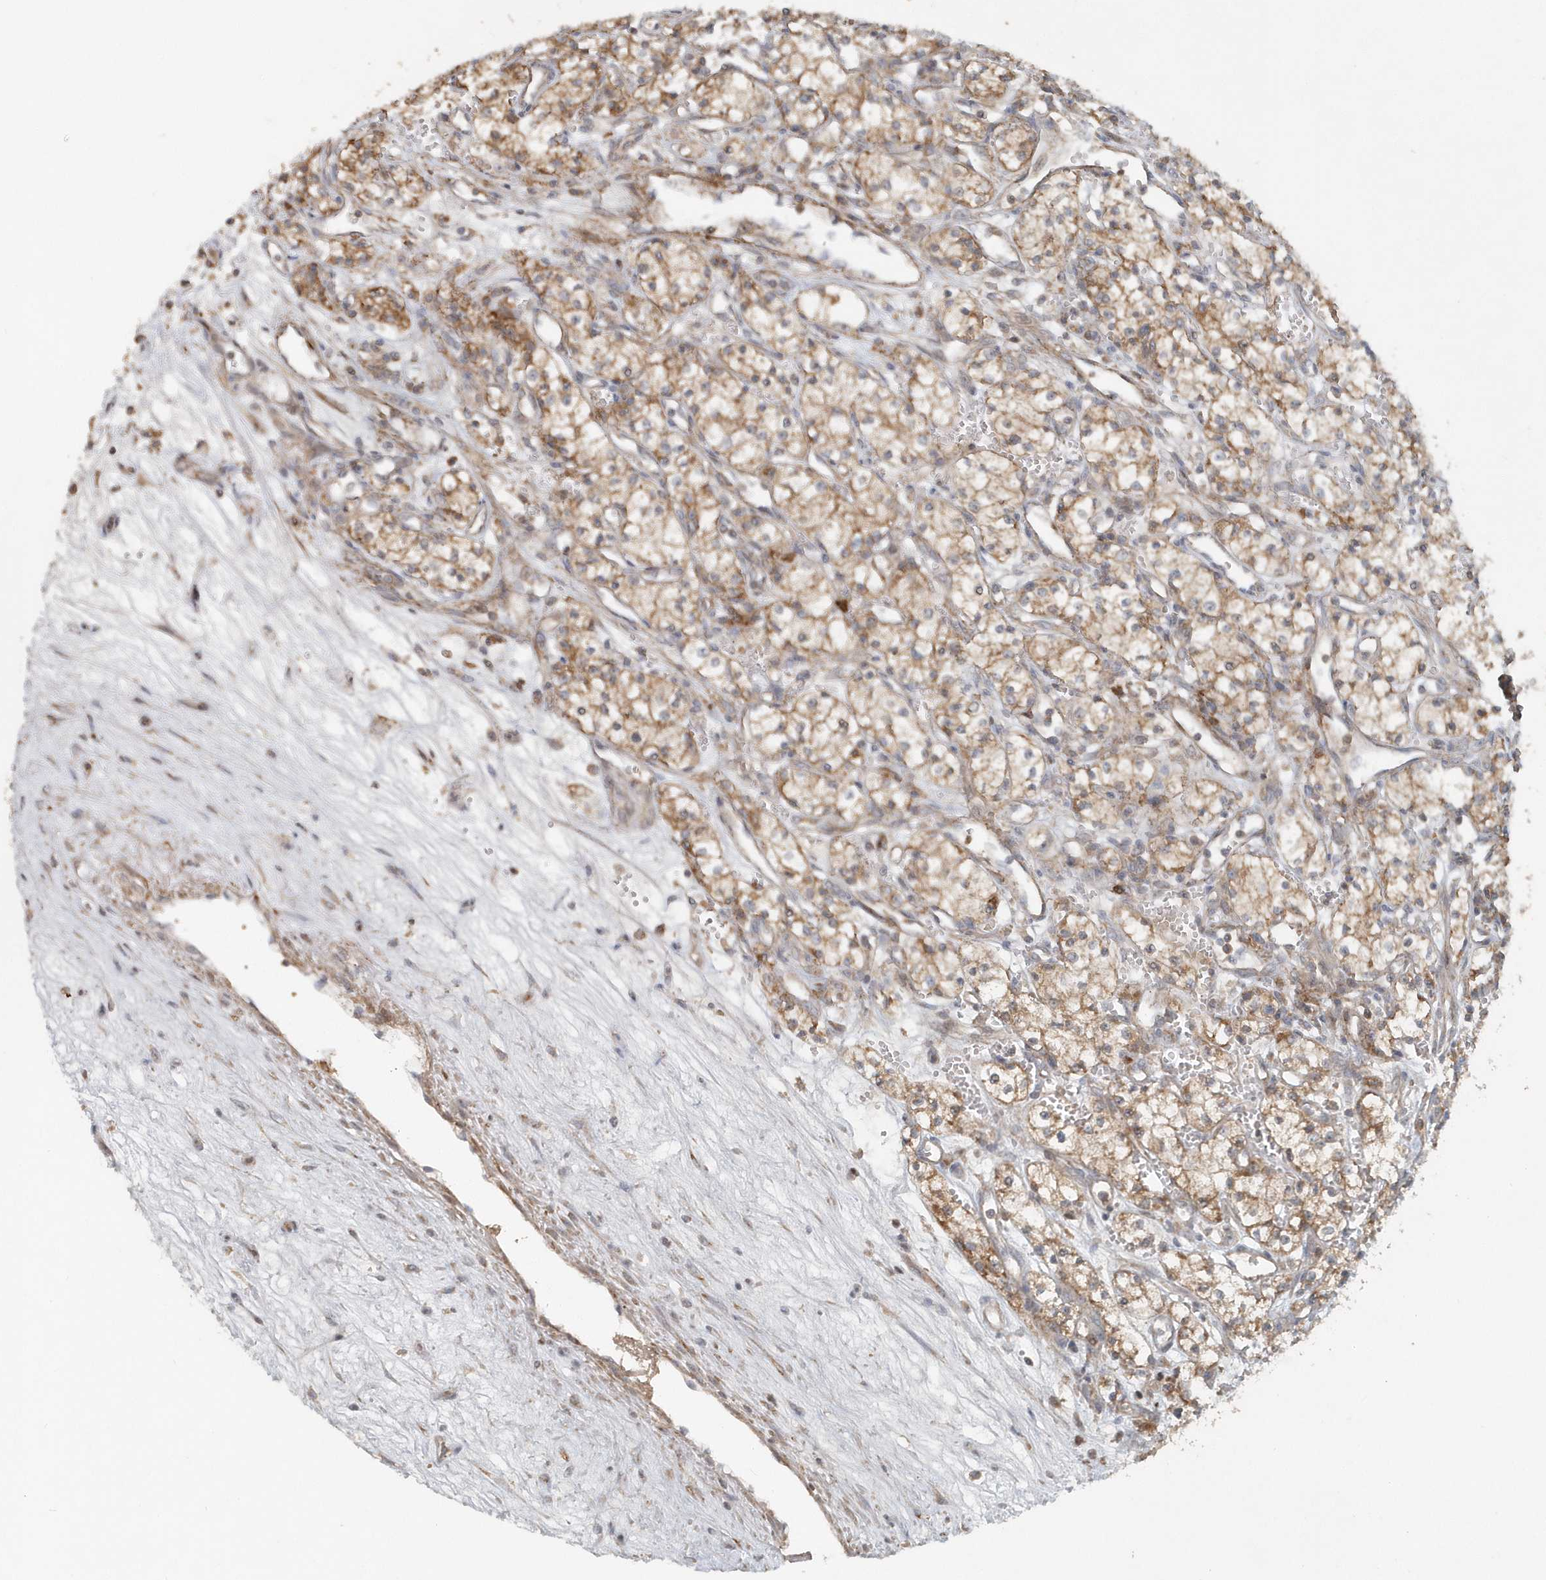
{"staining": {"intensity": "moderate", "quantity": ">75%", "location": "cytoplasmic/membranous"}, "tissue": "renal cancer", "cell_type": "Tumor cells", "image_type": "cancer", "snomed": [{"axis": "morphology", "description": "Adenocarcinoma, NOS"}, {"axis": "topography", "description": "Kidney"}], "caption": "This is a histology image of IHC staining of renal adenocarcinoma, which shows moderate staining in the cytoplasmic/membranous of tumor cells.", "gene": "MMUT", "patient": {"sex": "male", "age": 59}}